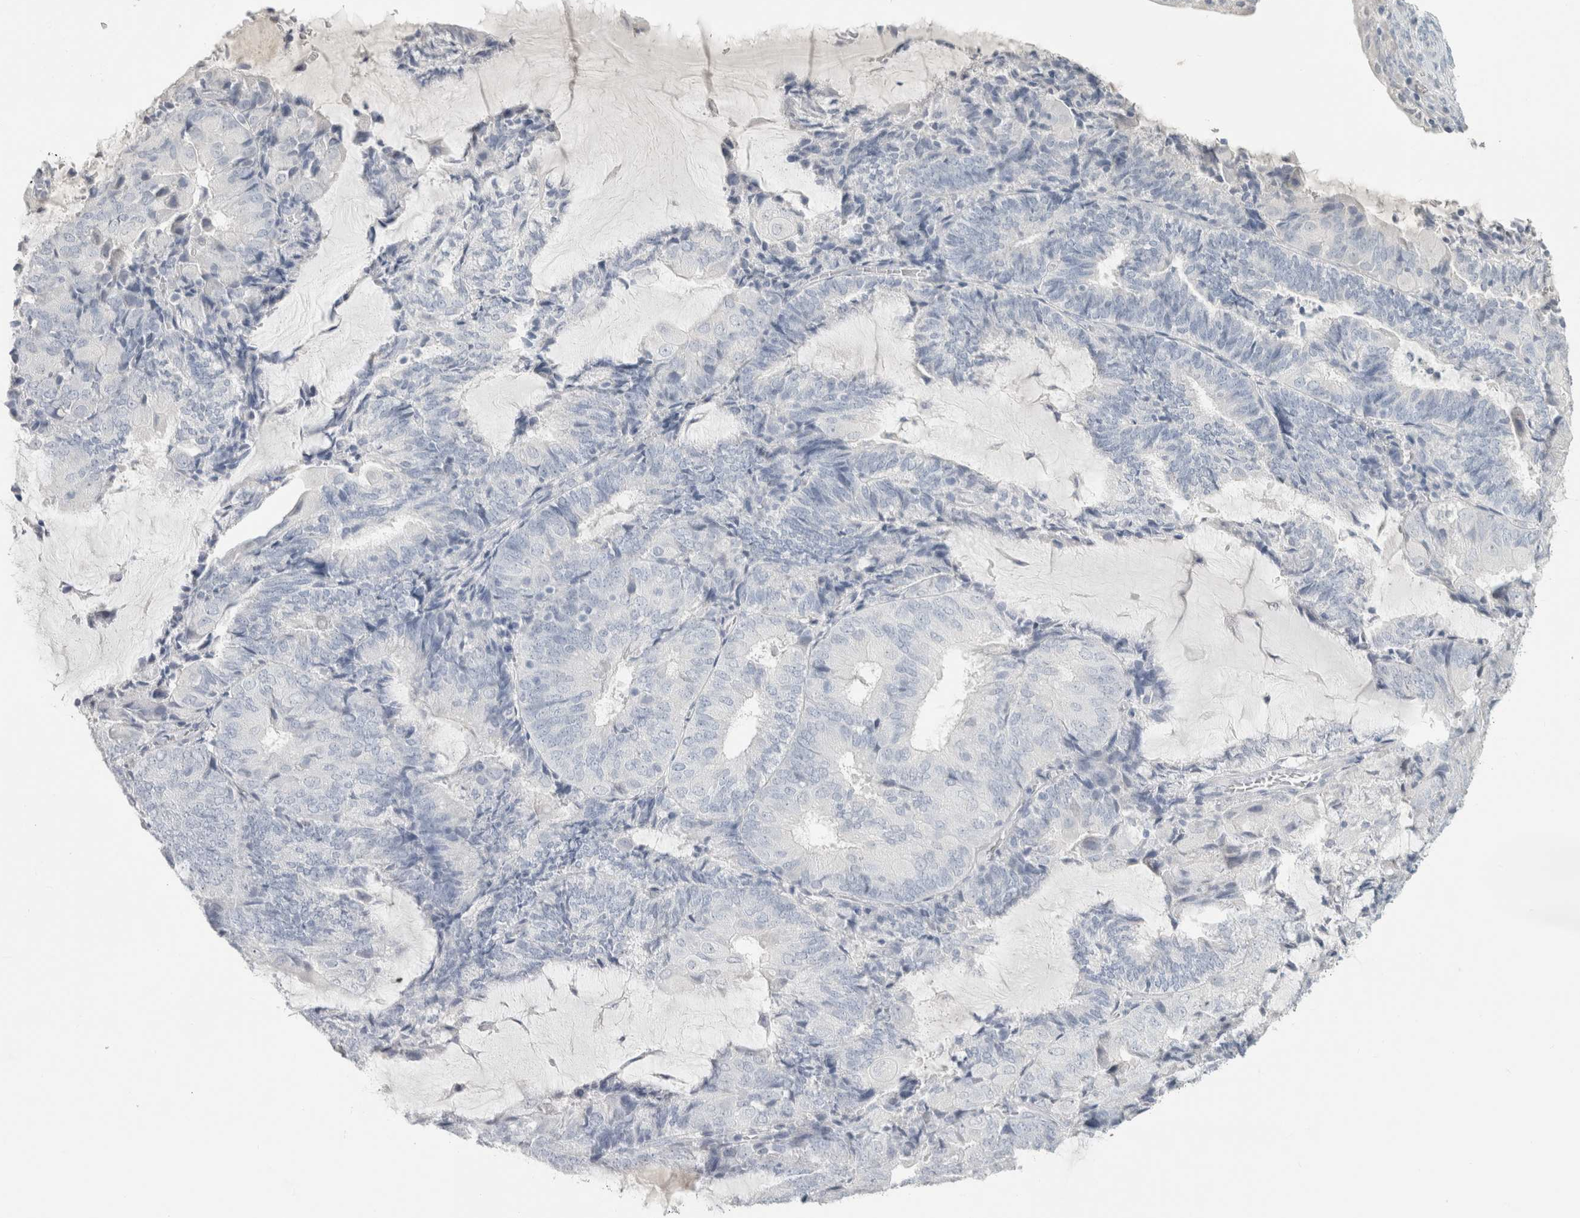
{"staining": {"intensity": "negative", "quantity": "none", "location": "none"}, "tissue": "endometrial cancer", "cell_type": "Tumor cells", "image_type": "cancer", "snomed": [{"axis": "morphology", "description": "Adenocarcinoma, NOS"}, {"axis": "topography", "description": "Endometrium"}], "caption": "The histopathology image exhibits no significant expression in tumor cells of endometrial adenocarcinoma.", "gene": "SLC6A1", "patient": {"sex": "female", "age": 81}}